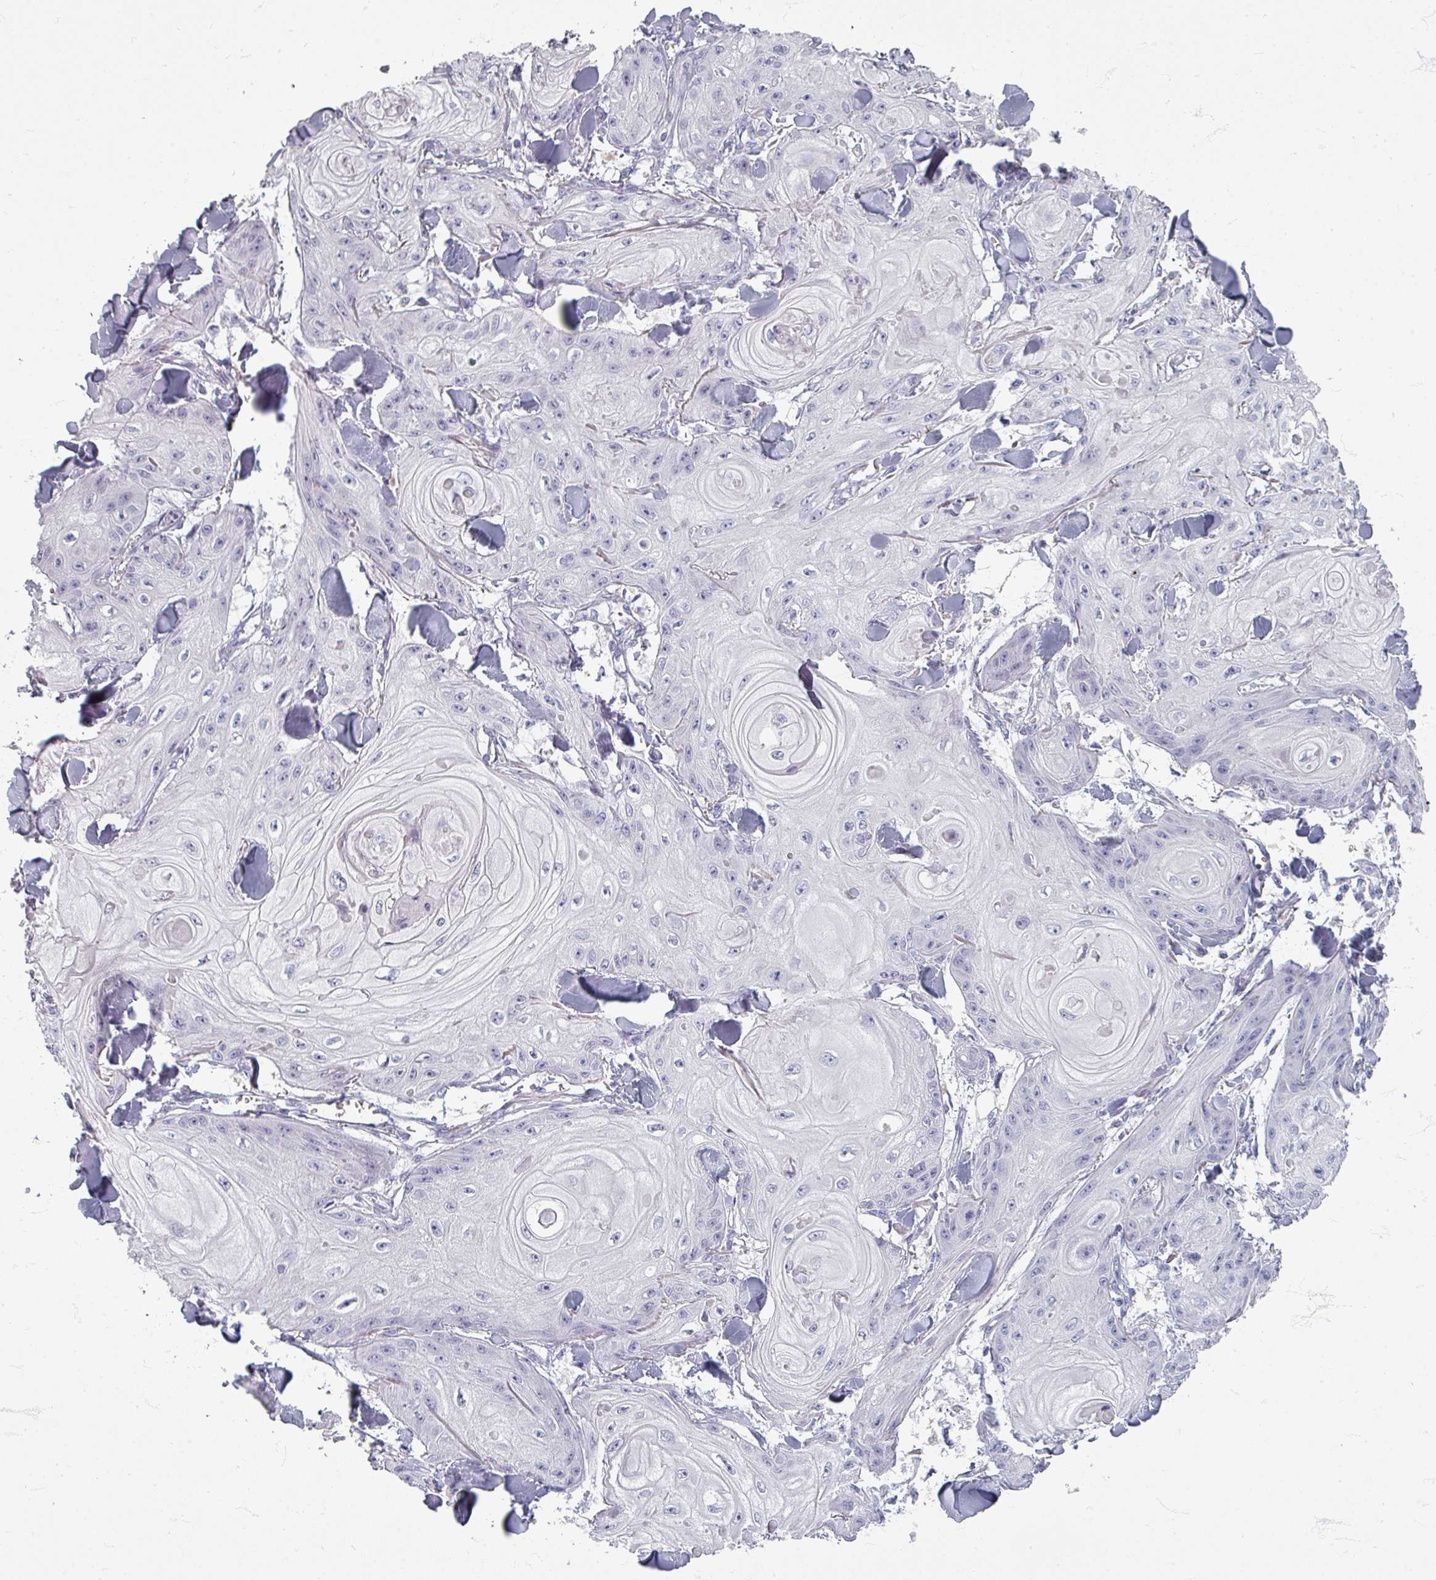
{"staining": {"intensity": "negative", "quantity": "none", "location": "none"}, "tissue": "skin cancer", "cell_type": "Tumor cells", "image_type": "cancer", "snomed": [{"axis": "morphology", "description": "Squamous cell carcinoma, NOS"}, {"axis": "topography", "description": "Skin"}], "caption": "Tumor cells show no significant positivity in skin squamous cell carcinoma.", "gene": "ZNF878", "patient": {"sex": "male", "age": 74}}